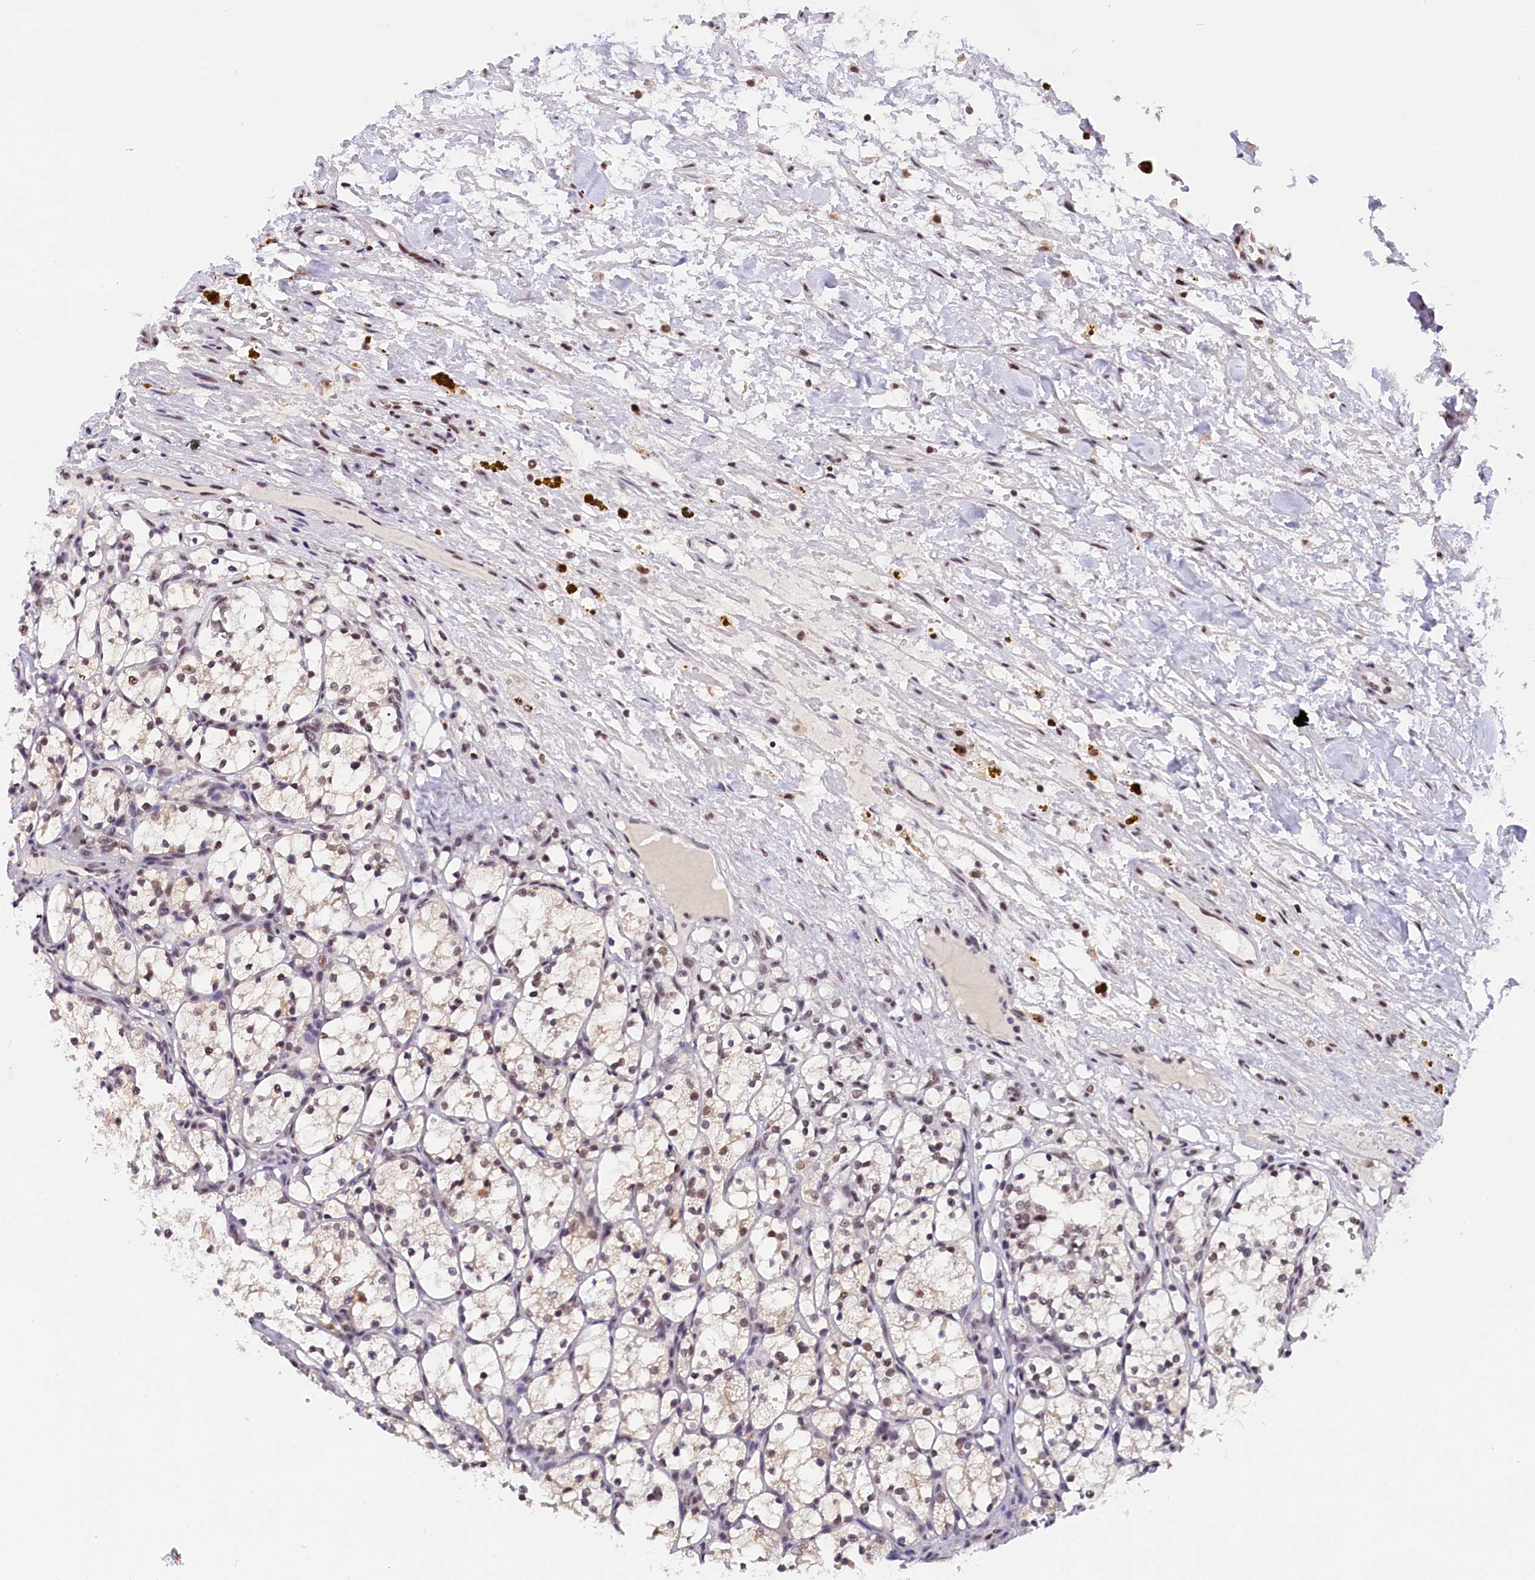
{"staining": {"intensity": "weak", "quantity": "<25%", "location": "nuclear"}, "tissue": "renal cancer", "cell_type": "Tumor cells", "image_type": "cancer", "snomed": [{"axis": "morphology", "description": "Adenocarcinoma, NOS"}, {"axis": "topography", "description": "Kidney"}], "caption": "Histopathology image shows no protein positivity in tumor cells of renal adenocarcinoma tissue.", "gene": "ZC3H4", "patient": {"sex": "female", "age": 69}}